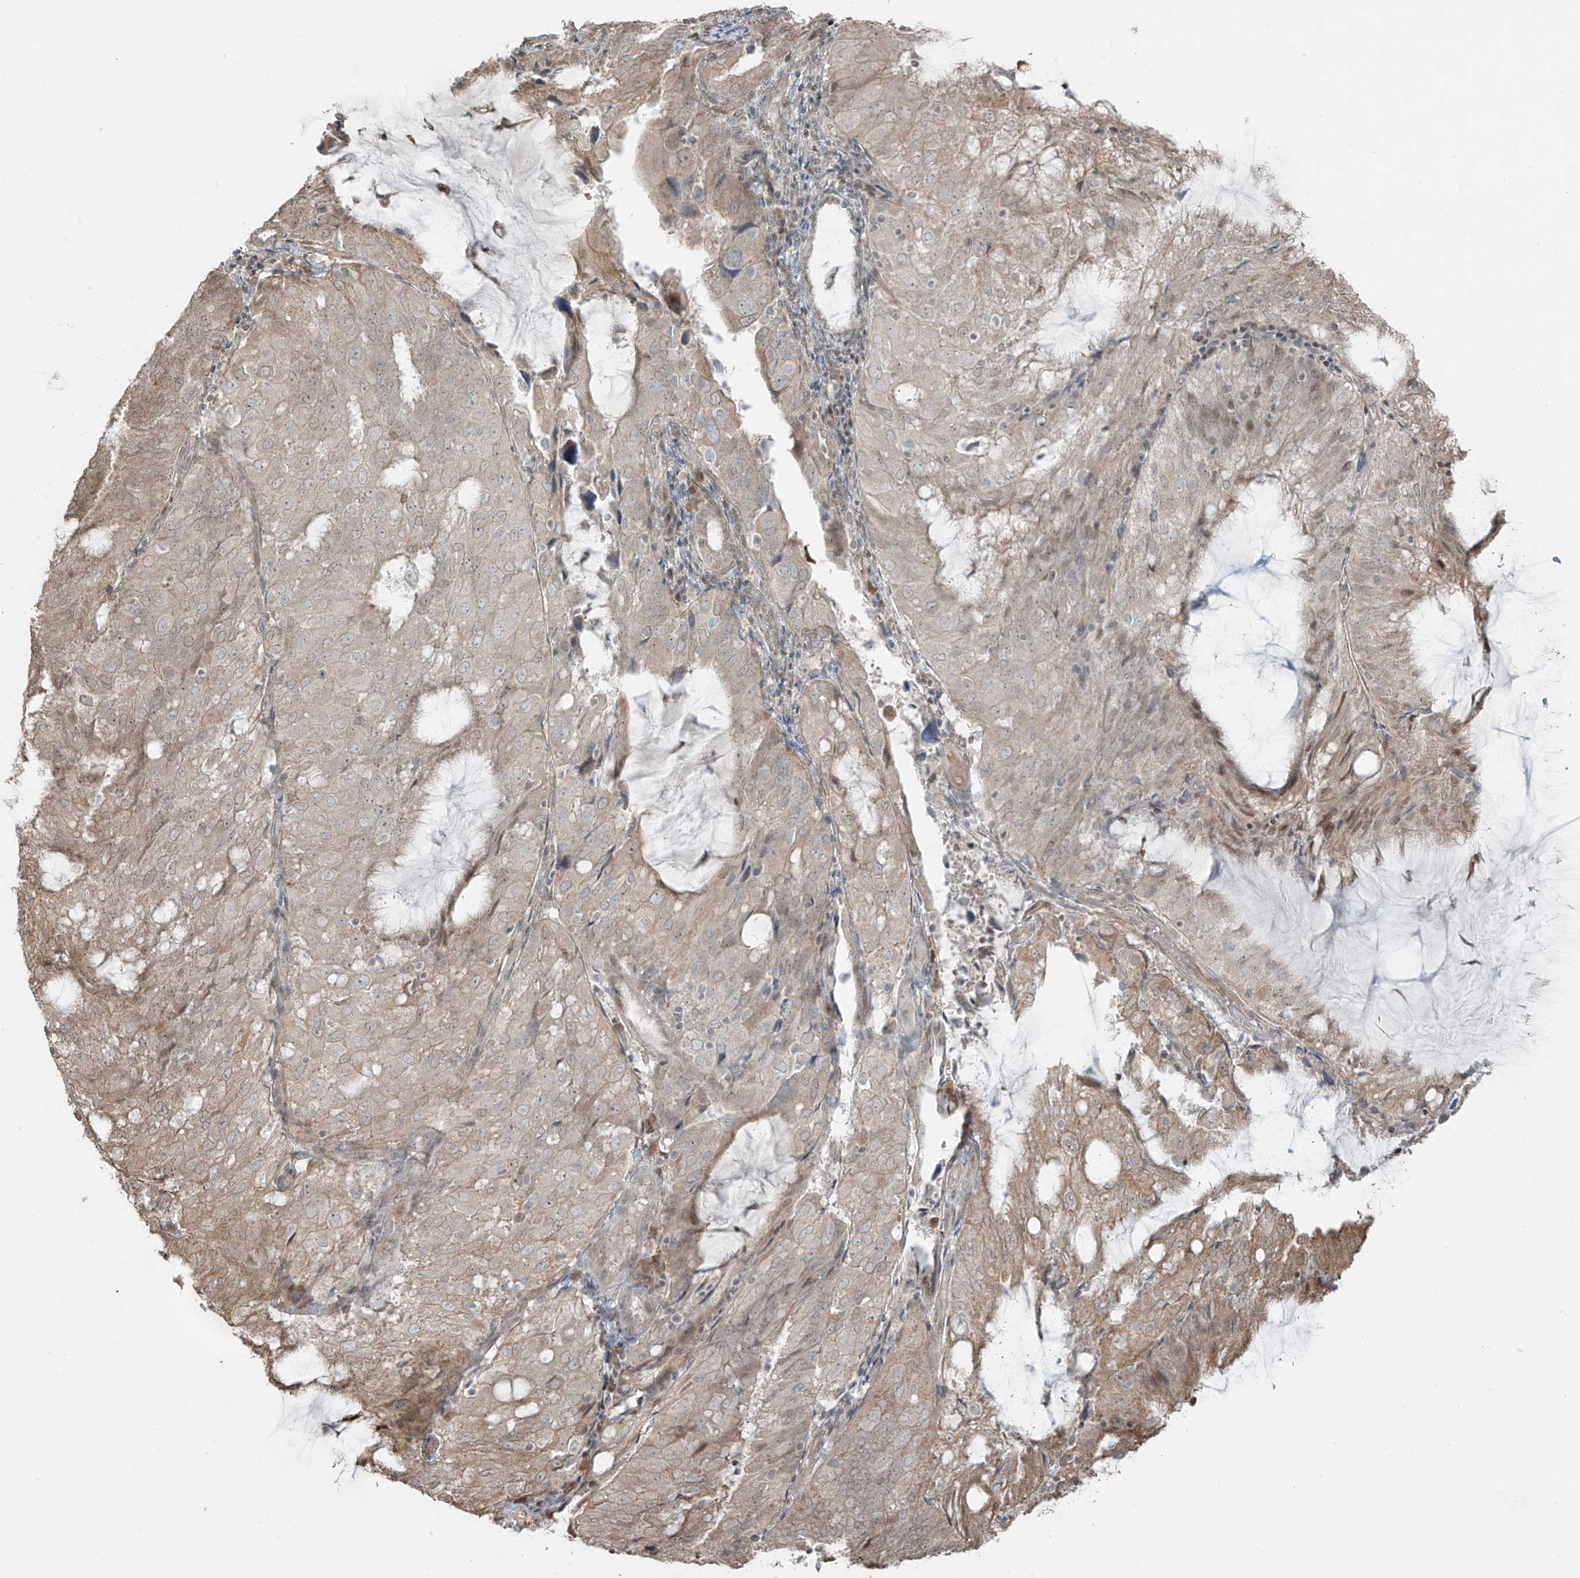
{"staining": {"intensity": "weak", "quantity": "<25%", "location": "cytoplasmic/membranous,nuclear"}, "tissue": "endometrial cancer", "cell_type": "Tumor cells", "image_type": "cancer", "snomed": [{"axis": "morphology", "description": "Adenocarcinoma, NOS"}, {"axis": "topography", "description": "Endometrium"}], "caption": "This is an immunohistochemistry (IHC) histopathology image of endometrial adenocarcinoma. There is no expression in tumor cells.", "gene": "TTC22", "patient": {"sex": "female", "age": 81}}